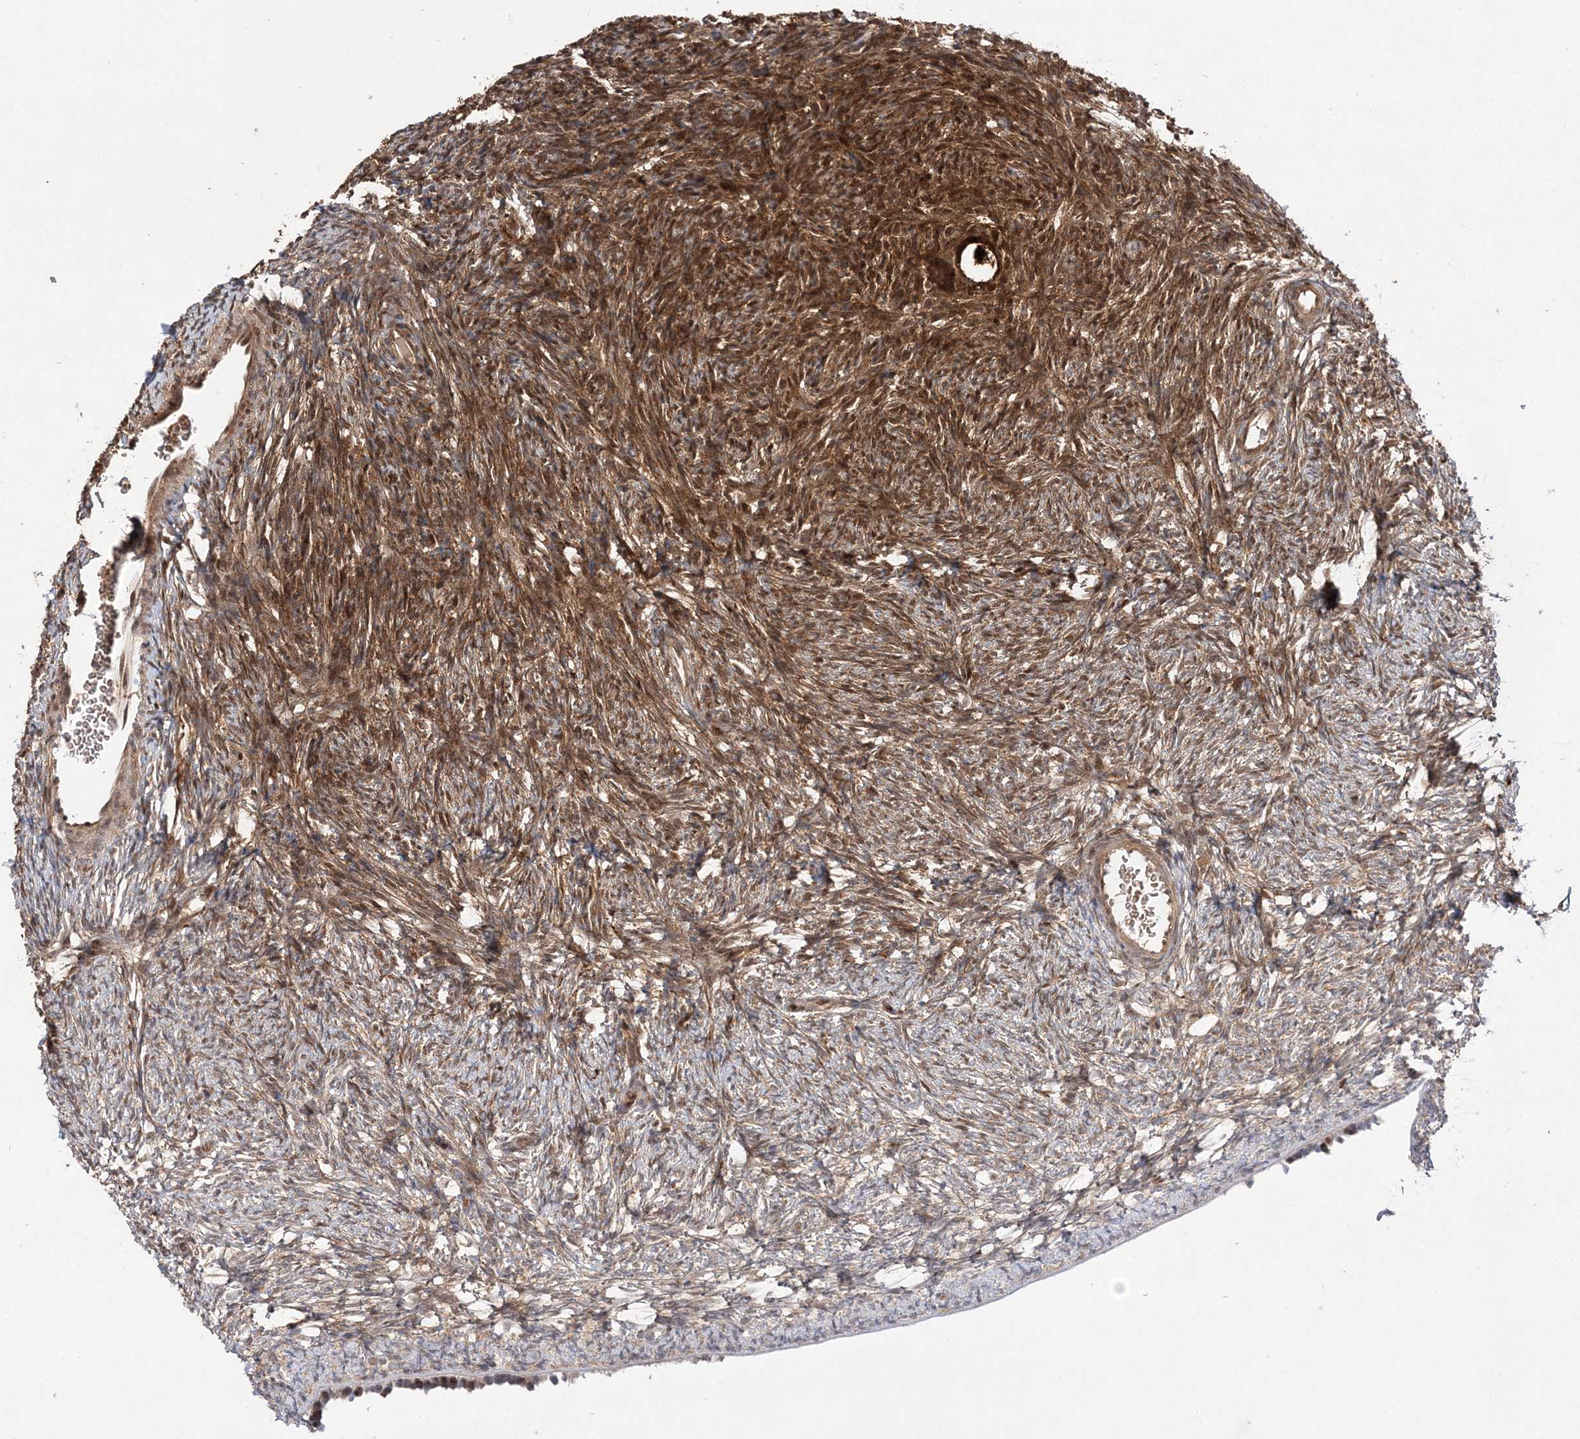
{"staining": {"intensity": "strong", "quantity": ">75%", "location": "cytoplasmic/membranous"}, "tissue": "ovary", "cell_type": "Follicle cells", "image_type": "normal", "snomed": [{"axis": "morphology", "description": "Normal tissue, NOS"}, {"axis": "topography", "description": "Ovary"}], "caption": "High-power microscopy captured an immunohistochemistry image of unremarkable ovary, revealing strong cytoplasmic/membranous positivity in about >75% of follicle cells.", "gene": "NIF3L1", "patient": {"sex": "female", "age": 34}}